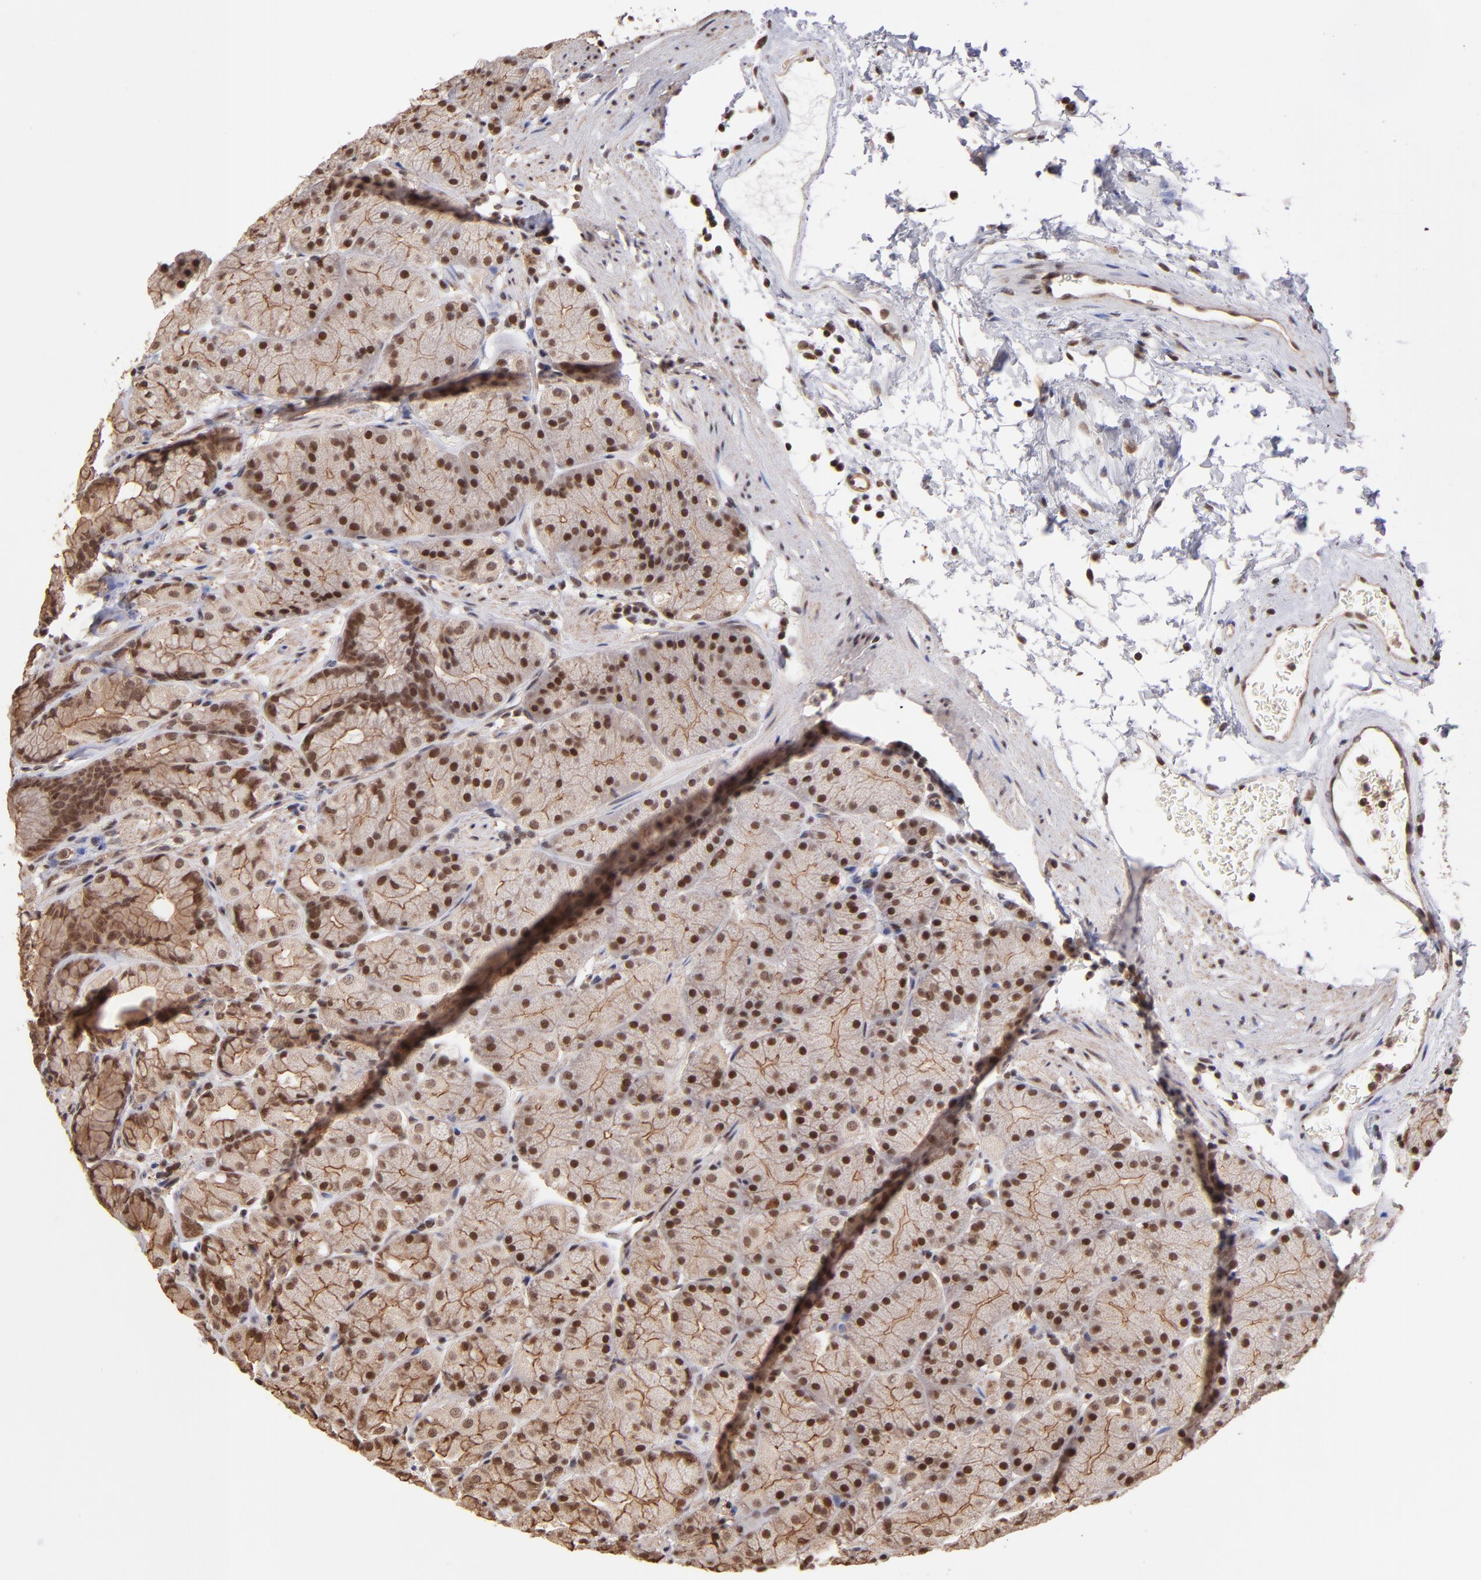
{"staining": {"intensity": "moderate", "quantity": ">75%", "location": "cytoplasmic/membranous,nuclear"}, "tissue": "stomach", "cell_type": "Glandular cells", "image_type": "normal", "snomed": [{"axis": "morphology", "description": "Normal tissue, NOS"}, {"axis": "topography", "description": "Stomach, upper"}, {"axis": "topography", "description": "Stomach"}], "caption": "Protein analysis of benign stomach displays moderate cytoplasmic/membranous,nuclear positivity in approximately >75% of glandular cells.", "gene": "TERF2", "patient": {"sex": "male", "age": 76}}